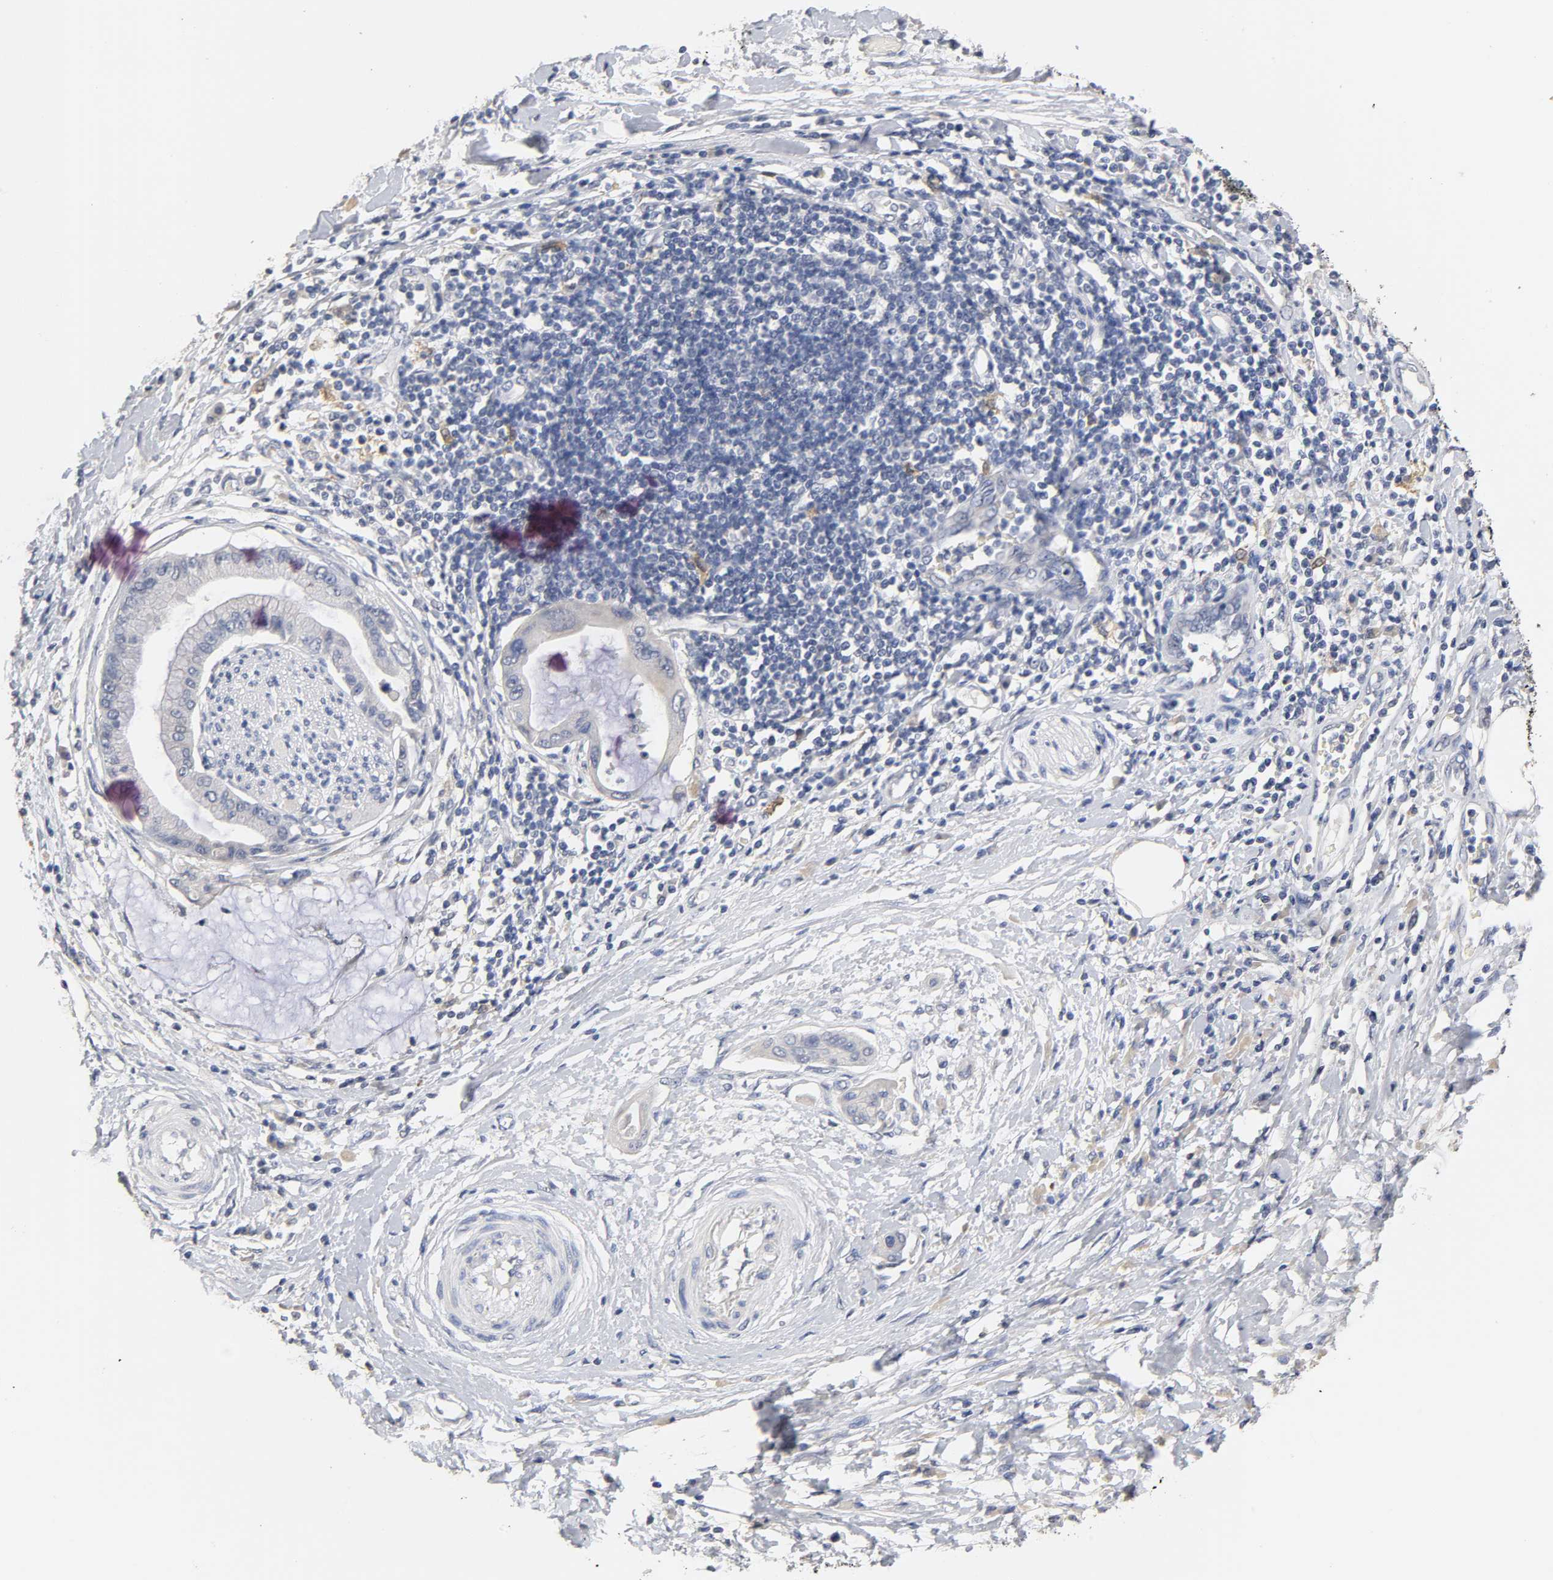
{"staining": {"intensity": "negative", "quantity": "none", "location": "none"}, "tissue": "pancreatic cancer", "cell_type": "Tumor cells", "image_type": "cancer", "snomed": [{"axis": "morphology", "description": "Adenocarcinoma, NOS"}, {"axis": "morphology", "description": "Adenocarcinoma, metastatic, NOS"}, {"axis": "topography", "description": "Lymph node"}, {"axis": "topography", "description": "Pancreas"}, {"axis": "topography", "description": "Duodenum"}], "caption": "Human pancreatic metastatic adenocarcinoma stained for a protein using immunohistochemistry shows no staining in tumor cells.", "gene": "OVOL1", "patient": {"sex": "female", "age": 64}}